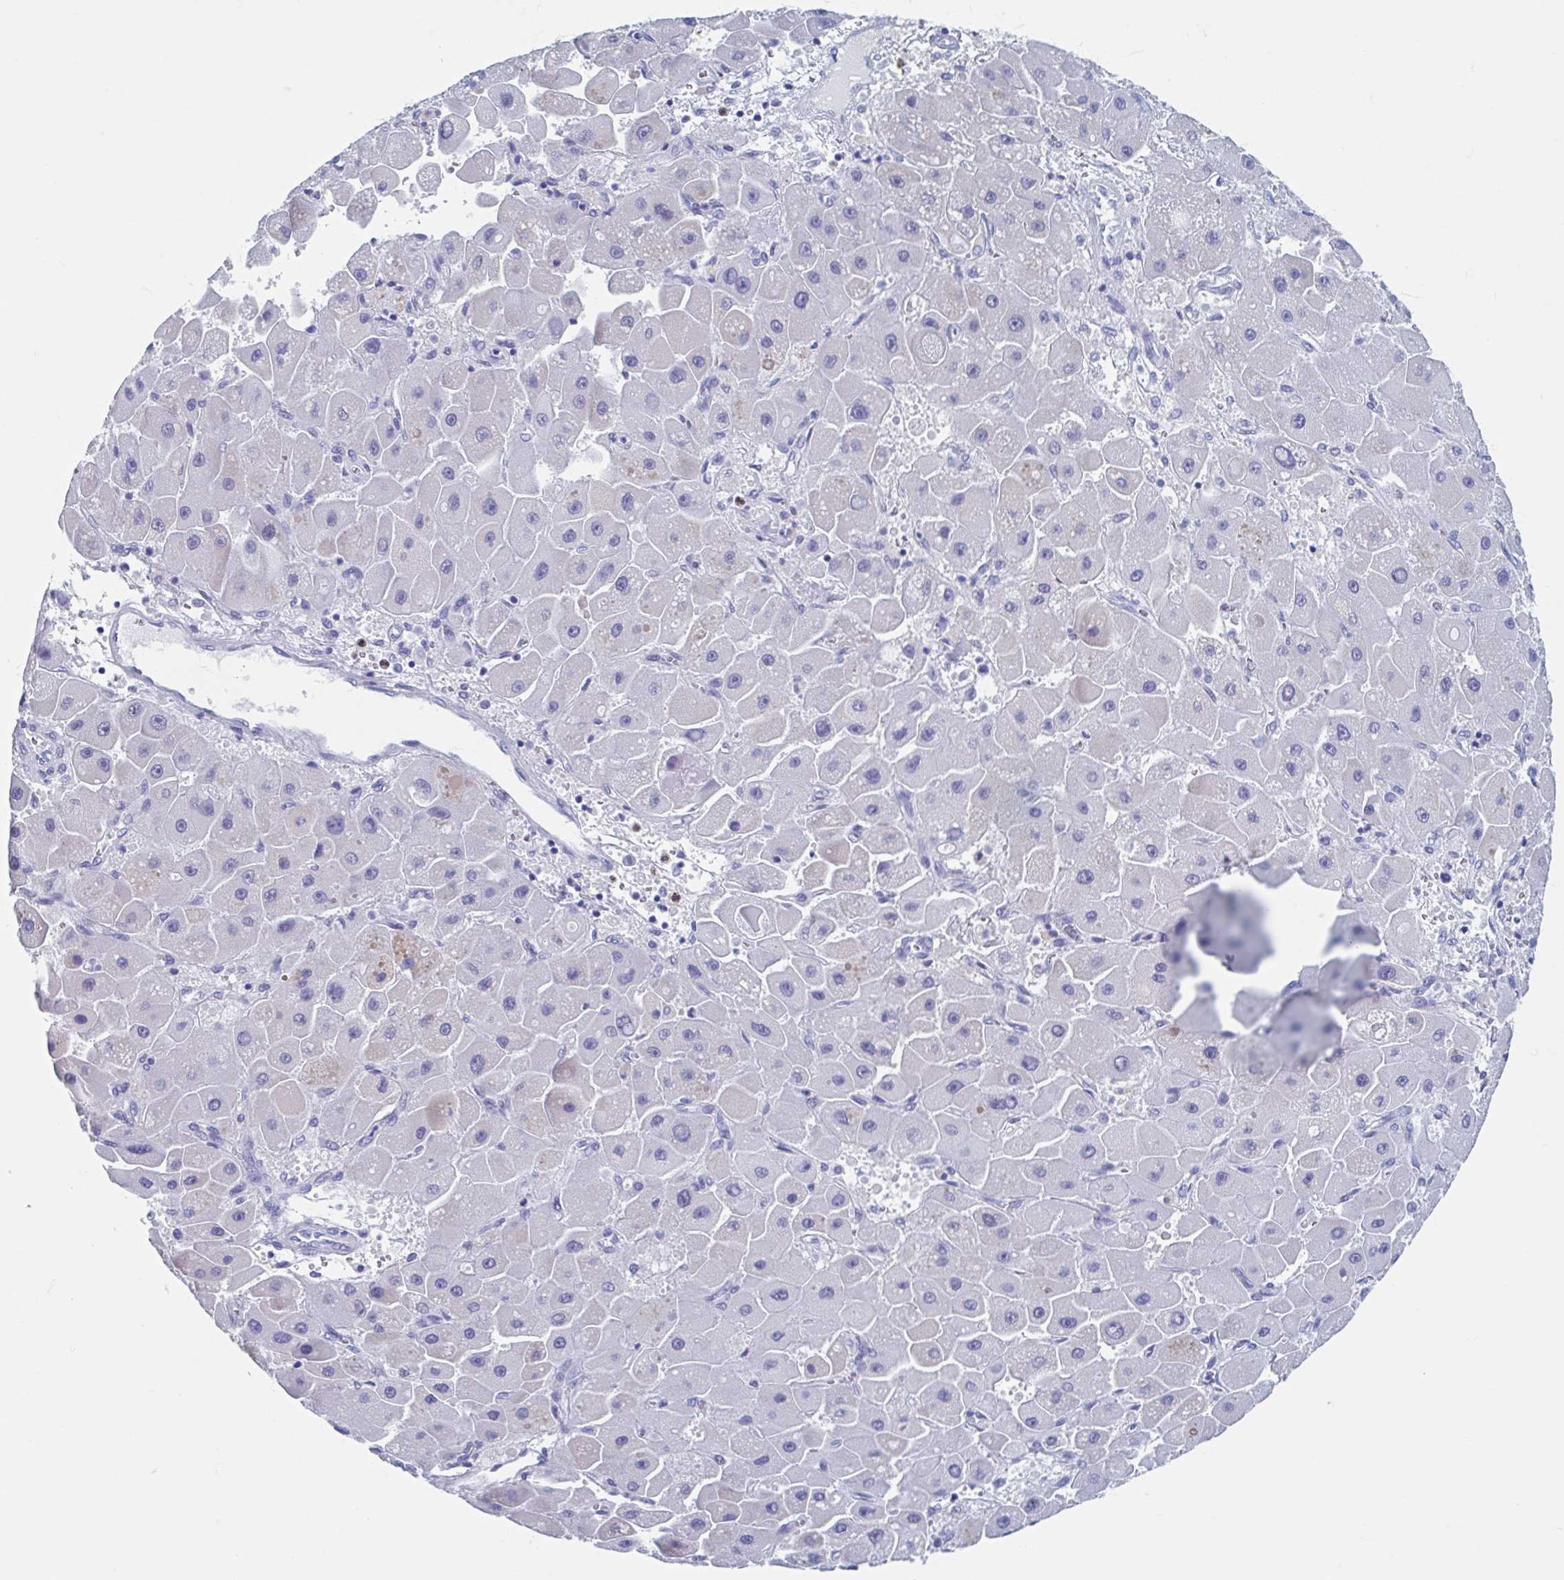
{"staining": {"intensity": "negative", "quantity": "none", "location": "none"}, "tissue": "liver cancer", "cell_type": "Tumor cells", "image_type": "cancer", "snomed": [{"axis": "morphology", "description": "Carcinoma, Hepatocellular, NOS"}, {"axis": "topography", "description": "Liver"}], "caption": "Tumor cells show no significant protein positivity in liver cancer (hepatocellular carcinoma). Brightfield microscopy of immunohistochemistry (IHC) stained with DAB (brown) and hematoxylin (blue), captured at high magnification.", "gene": "SHCBP1L", "patient": {"sex": "male", "age": 24}}